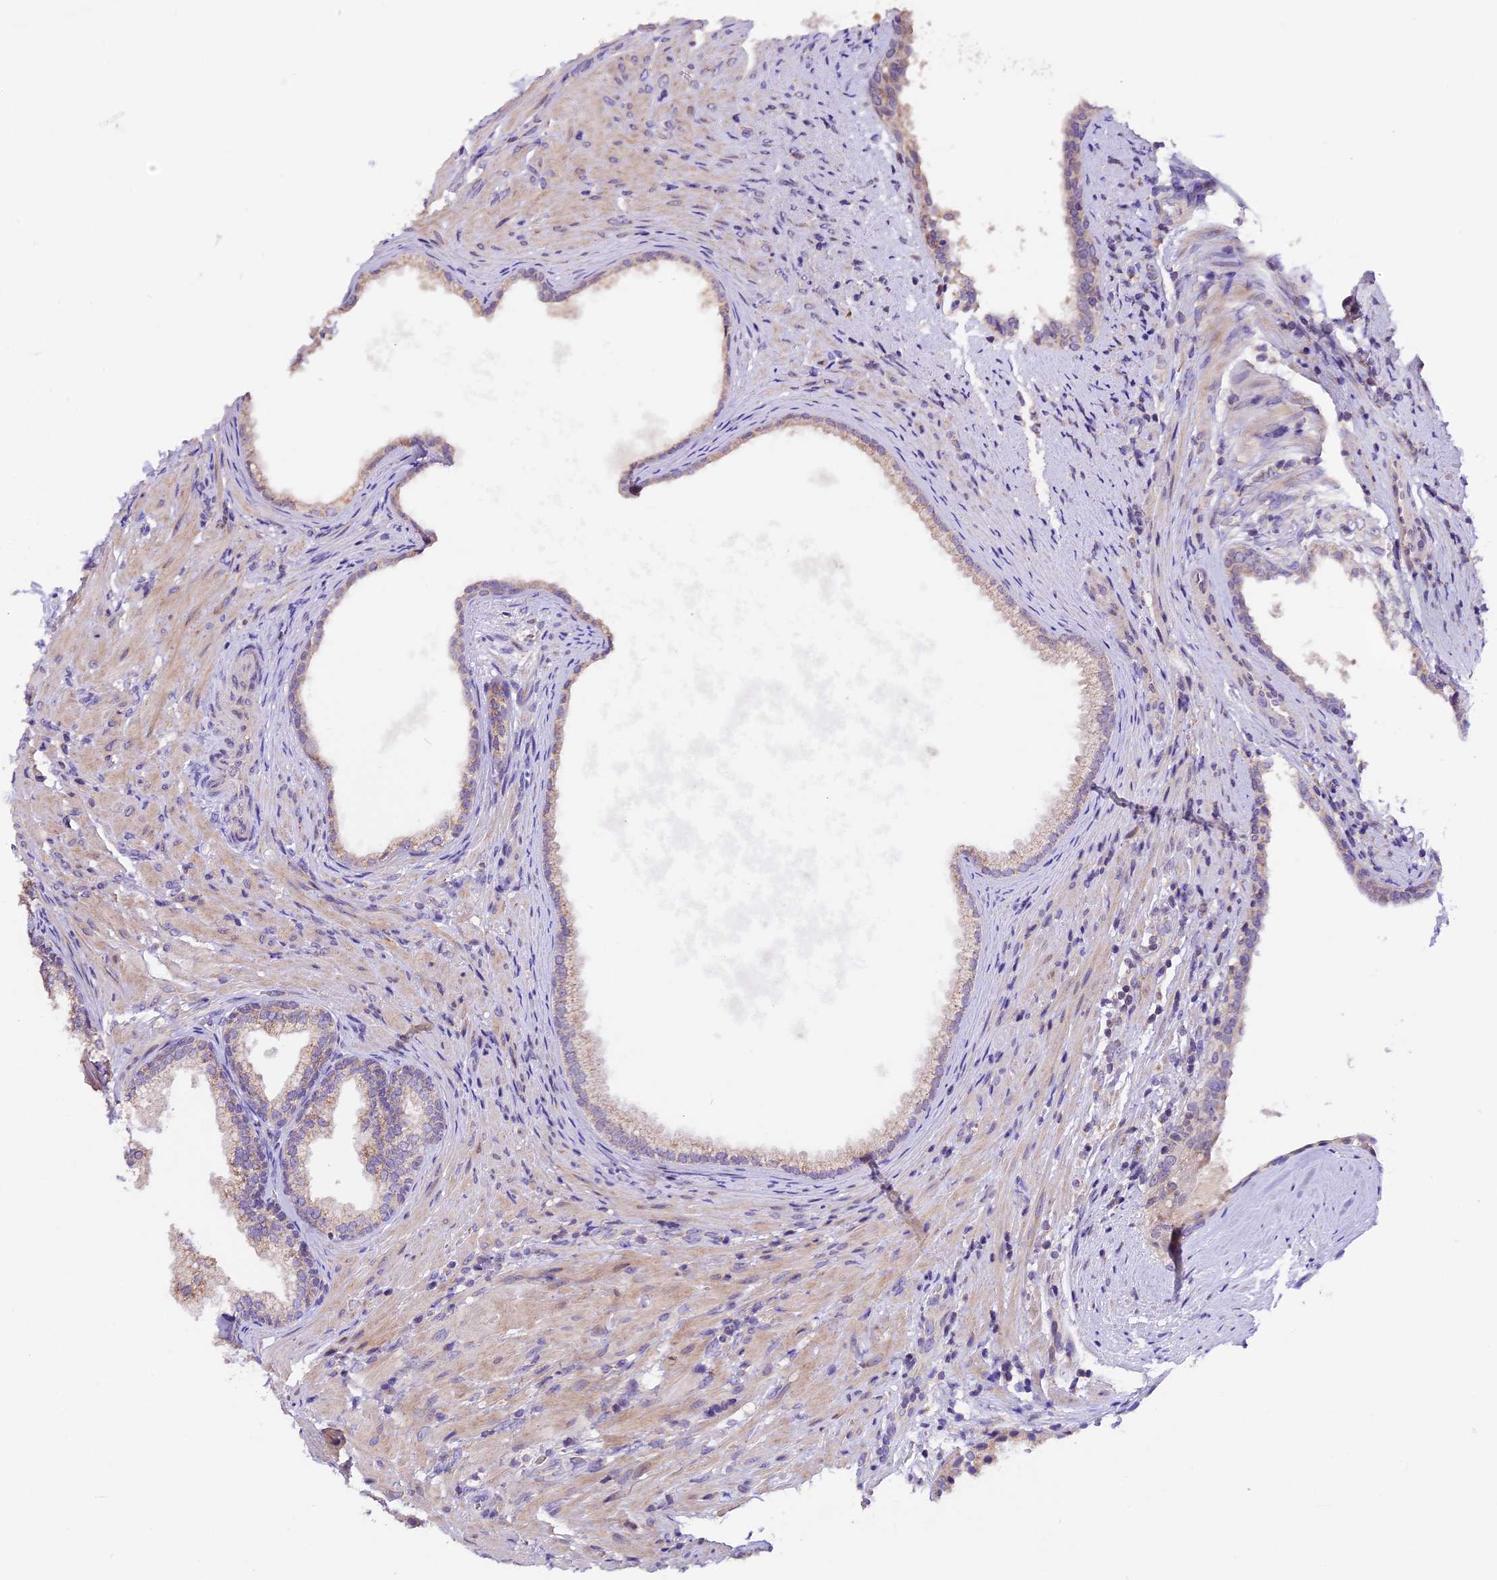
{"staining": {"intensity": "weak", "quantity": "25%-75%", "location": "cytoplasmic/membranous"}, "tissue": "prostate", "cell_type": "Glandular cells", "image_type": "normal", "snomed": [{"axis": "morphology", "description": "Normal tissue, NOS"}, {"axis": "topography", "description": "Prostate"}], "caption": "Immunohistochemistry (IHC) staining of benign prostate, which exhibits low levels of weak cytoplasmic/membranous expression in about 25%-75% of glandular cells indicating weak cytoplasmic/membranous protein staining. The staining was performed using DAB (brown) for protein detection and nuclei were counterstained in hematoxylin (blue).", "gene": "DDX28", "patient": {"sex": "male", "age": 76}}